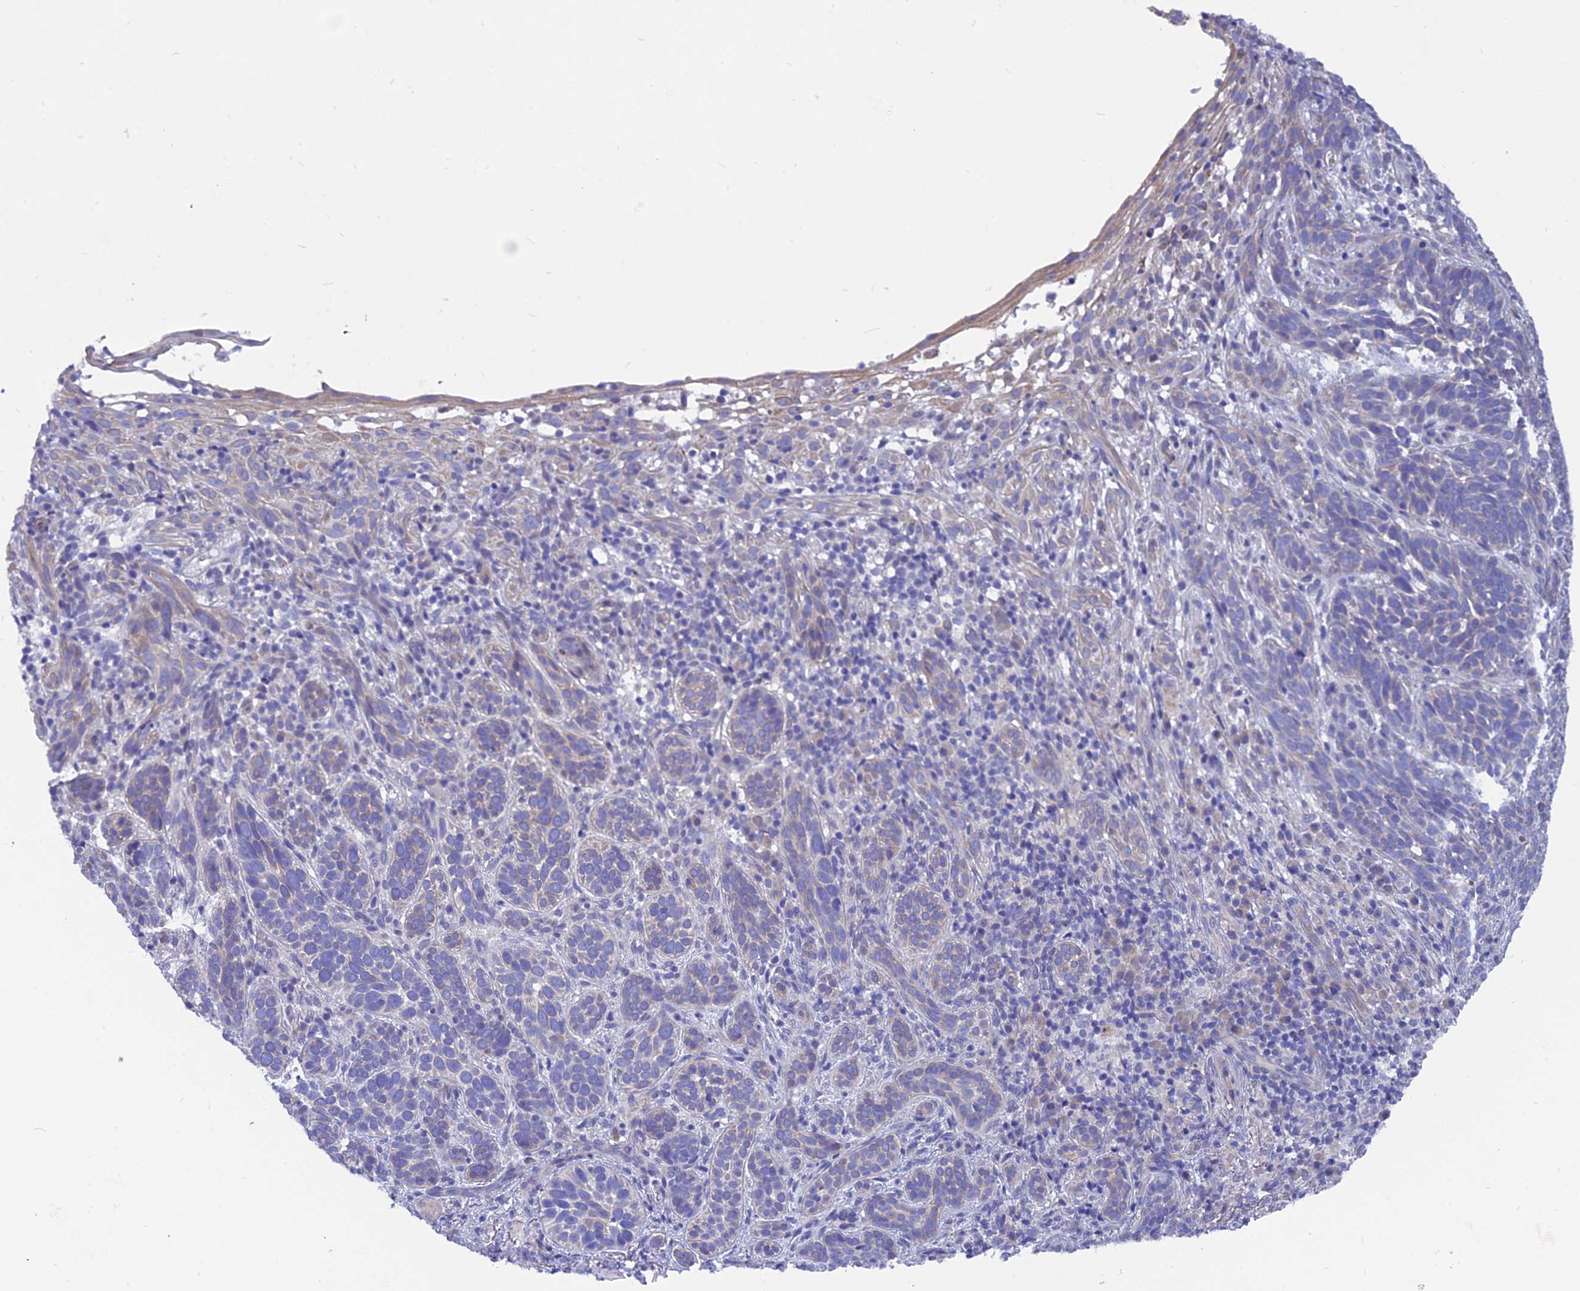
{"staining": {"intensity": "negative", "quantity": "none", "location": "none"}, "tissue": "skin cancer", "cell_type": "Tumor cells", "image_type": "cancer", "snomed": [{"axis": "morphology", "description": "Basal cell carcinoma"}, {"axis": "topography", "description": "Skin"}], "caption": "There is no significant expression in tumor cells of skin cancer.", "gene": "AK4", "patient": {"sex": "male", "age": 71}}